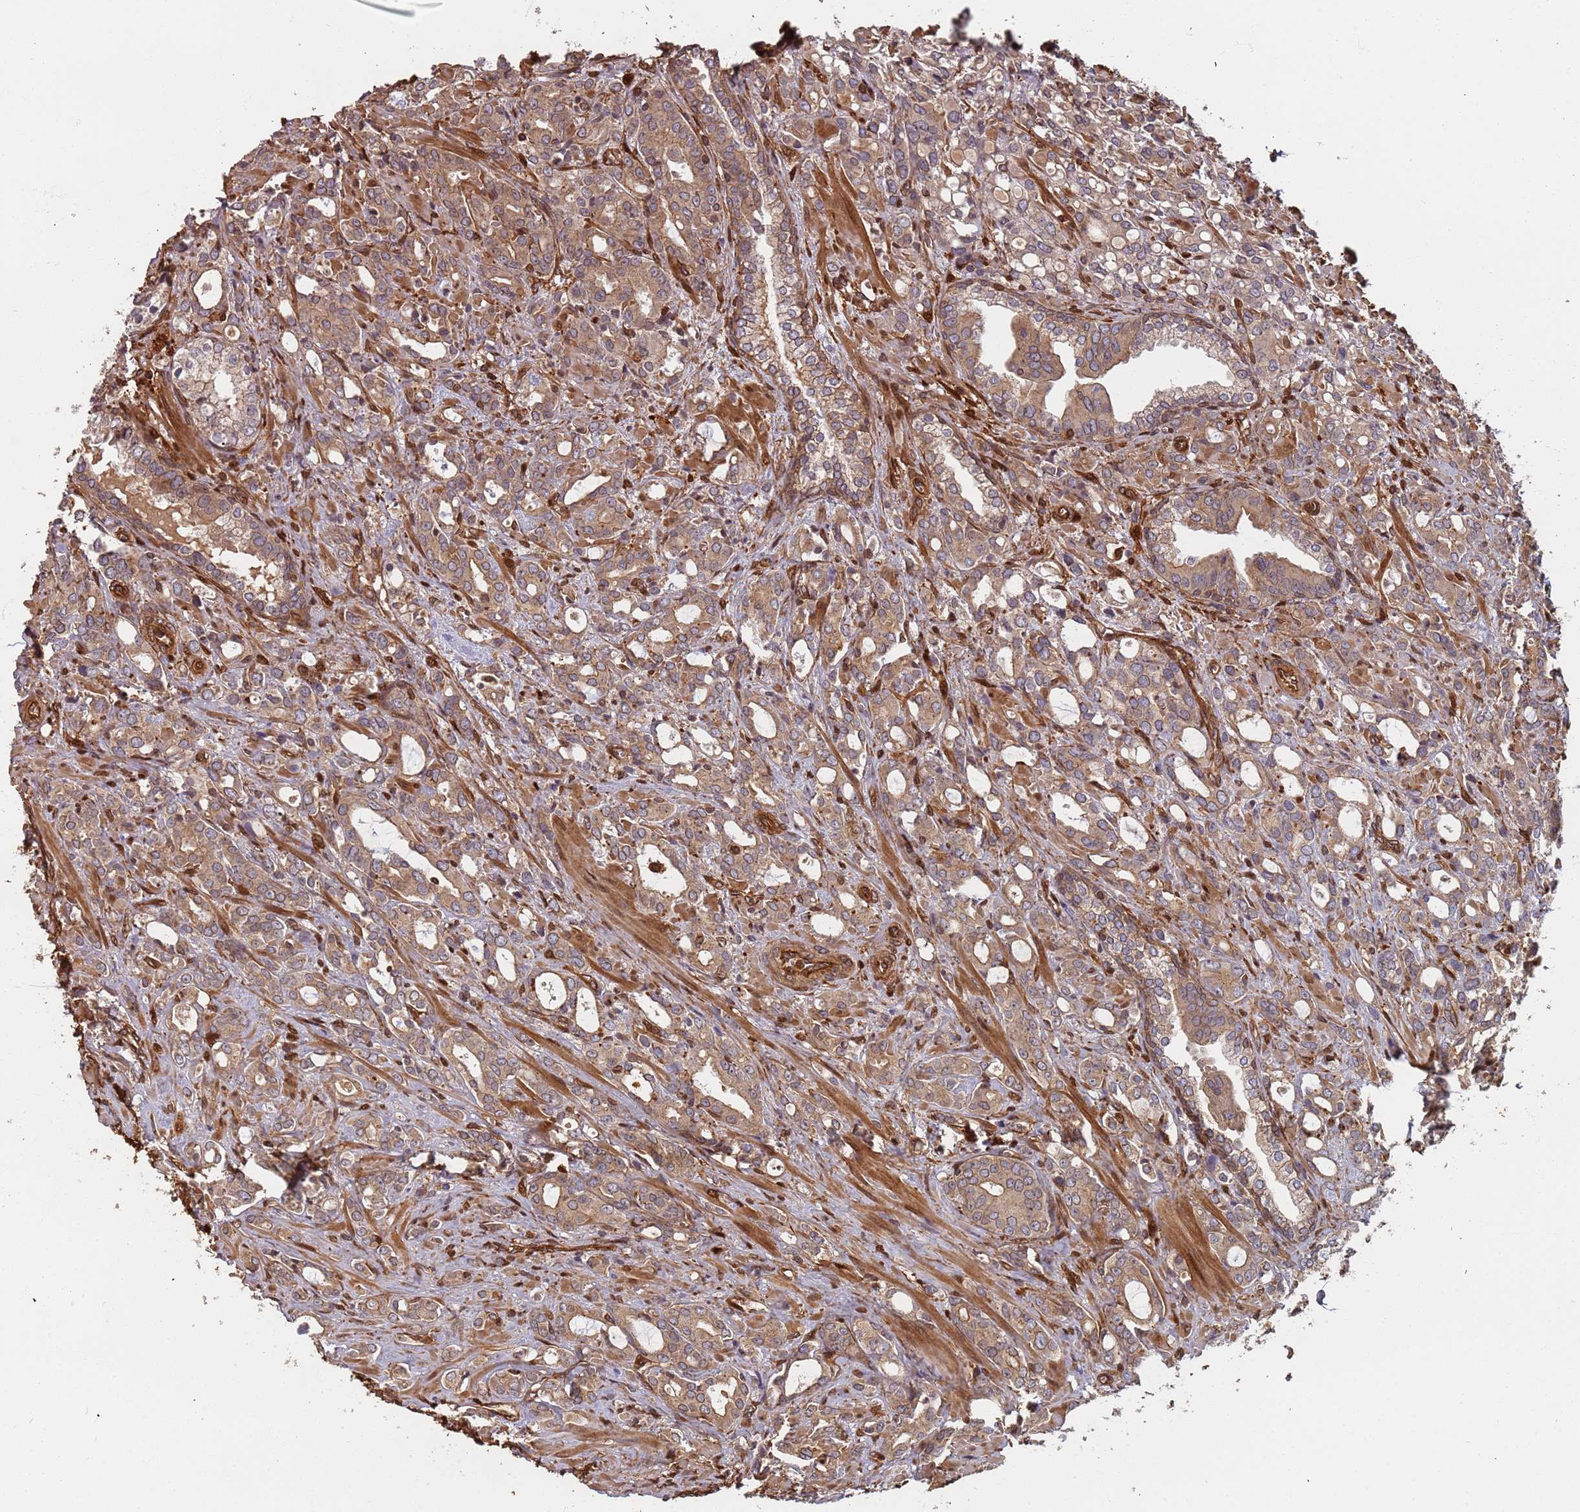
{"staining": {"intensity": "weak", "quantity": ">75%", "location": "cytoplasmic/membranous"}, "tissue": "prostate cancer", "cell_type": "Tumor cells", "image_type": "cancer", "snomed": [{"axis": "morphology", "description": "Adenocarcinoma, High grade"}, {"axis": "topography", "description": "Prostate"}], "caption": "High-grade adenocarcinoma (prostate) tissue displays weak cytoplasmic/membranous expression in approximately >75% of tumor cells", "gene": "SDCCAG8", "patient": {"sex": "male", "age": 72}}